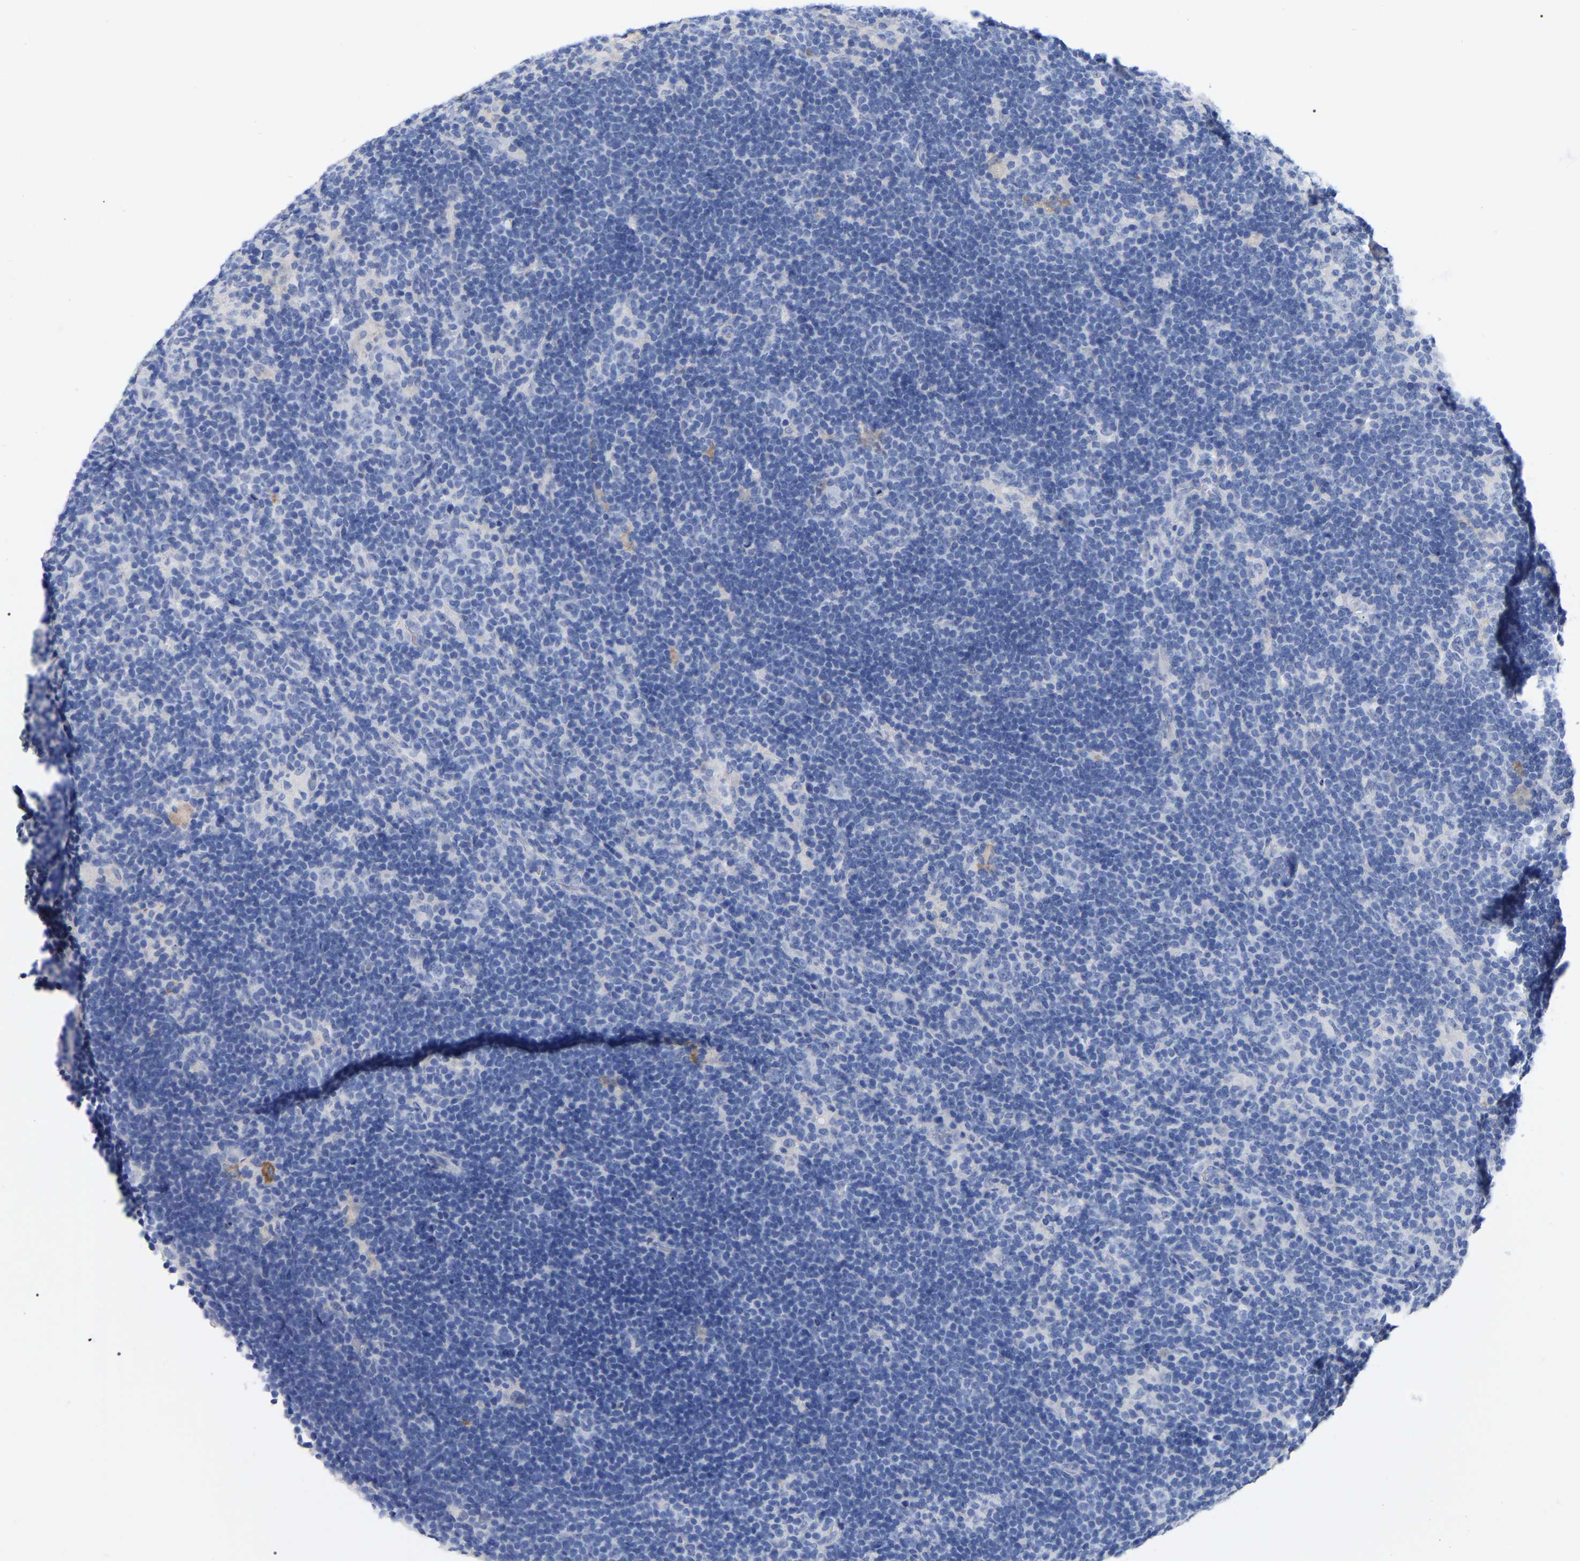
{"staining": {"intensity": "negative", "quantity": "none", "location": "none"}, "tissue": "lymphoma", "cell_type": "Tumor cells", "image_type": "cancer", "snomed": [{"axis": "morphology", "description": "Hodgkin's disease, NOS"}, {"axis": "topography", "description": "Lymph node"}], "caption": "Immunohistochemistry image of lymphoma stained for a protein (brown), which demonstrates no staining in tumor cells. (DAB immunohistochemistry with hematoxylin counter stain).", "gene": "ANXA13", "patient": {"sex": "female", "age": 57}}